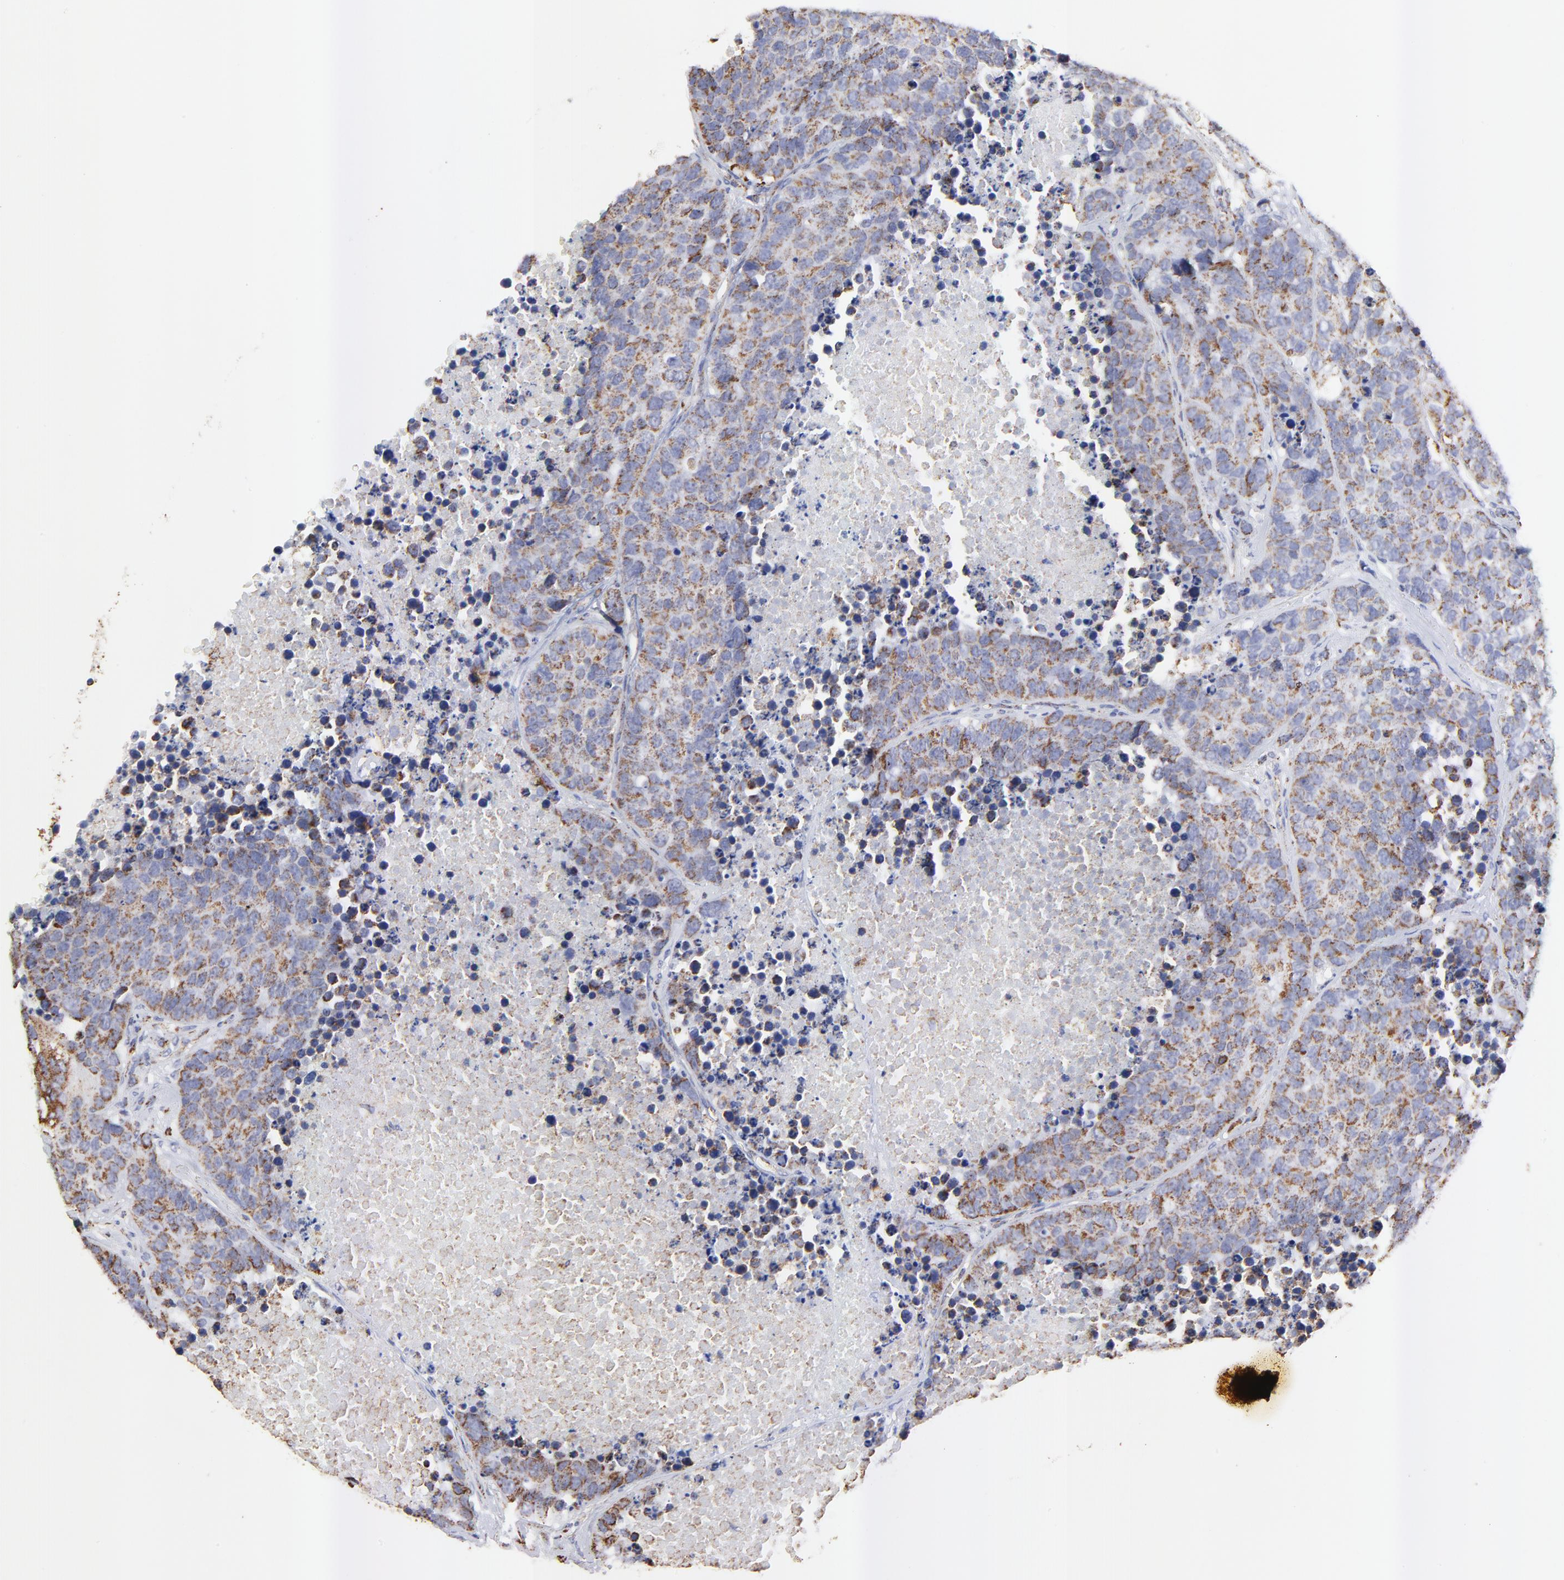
{"staining": {"intensity": "moderate", "quantity": ">75%", "location": "cytoplasmic/membranous"}, "tissue": "carcinoid", "cell_type": "Tumor cells", "image_type": "cancer", "snomed": [{"axis": "morphology", "description": "Carcinoid, malignant, NOS"}, {"axis": "topography", "description": "Lung"}], "caption": "The image reveals staining of carcinoid (malignant), revealing moderate cytoplasmic/membranous protein positivity (brown color) within tumor cells.", "gene": "COX4I1", "patient": {"sex": "male", "age": 60}}